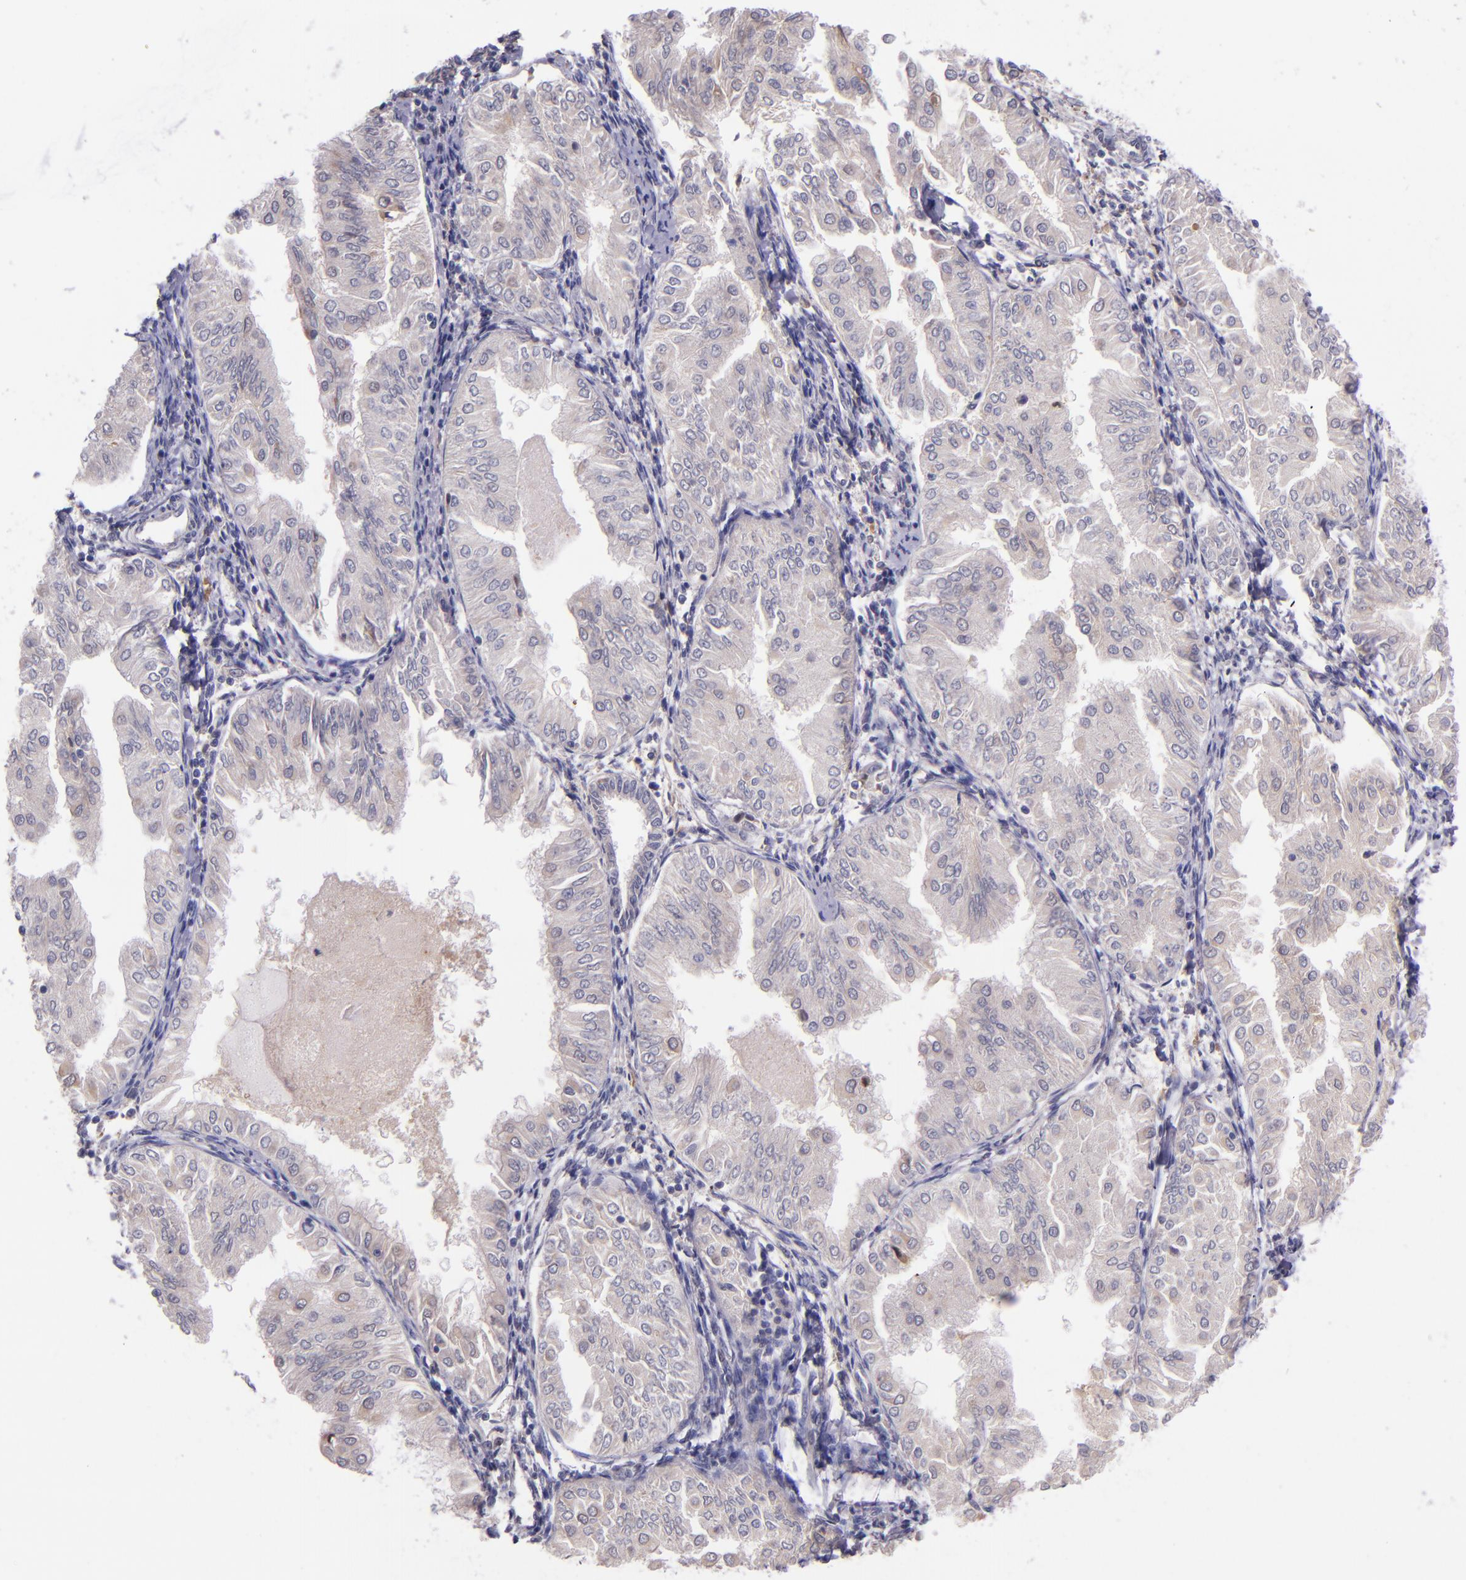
{"staining": {"intensity": "weak", "quantity": ">75%", "location": "cytoplasmic/membranous"}, "tissue": "endometrial cancer", "cell_type": "Tumor cells", "image_type": "cancer", "snomed": [{"axis": "morphology", "description": "Adenocarcinoma, NOS"}, {"axis": "topography", "description": "Endometrium"}], "caption": "Endometrial cancer tissue exhibits weak cytoplasmic/membranous staining in approximately >75% of tumor cells, visualized by immunohistochemistry.", "gene": "KNG1", "patient": {"sex": "female", "age": 53}}